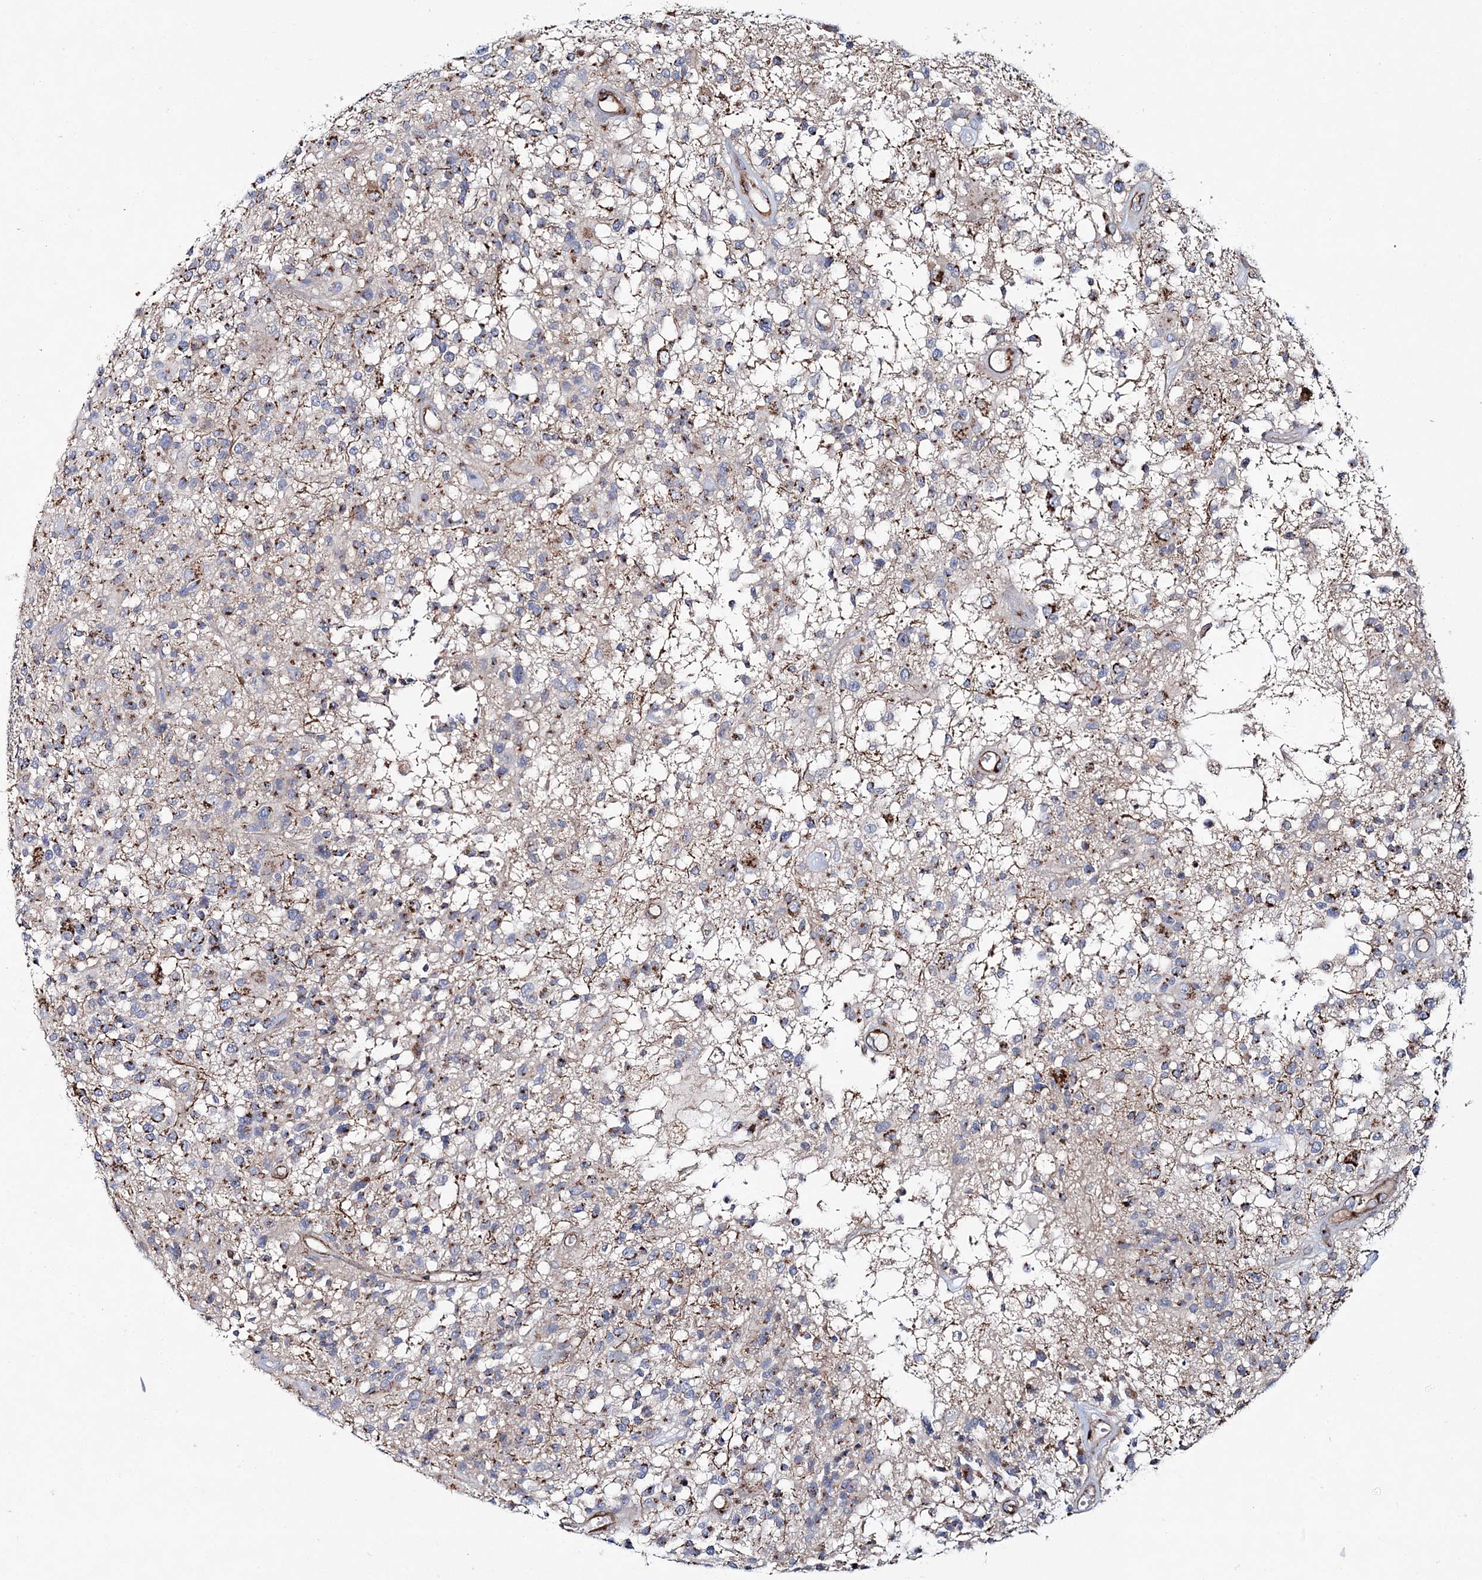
{"staining": {"intensity": "moderate", "quantity": "25%-75%", "location": "cytoplasmic/membranous"}, "tissue": "glioma", "cell_type": "Tumor cells", "image_type": "cancer", "snomed": [{"axis": "morphology", "description": "Glioma, malignant, High grade"}, {"axis": "morphology", "description": "Glioblastoma, NOS"}, {"axis": "topography", "description": "Brain"}], "caption": "This image displays immunohistochemistry staining of human glioma, with medium moderate cytoplasmic/membranous staining in approximately 25%-75% of tumor cells.", "gene": "MAN1A2", "patient": {"sex": "male", "age": 60}}